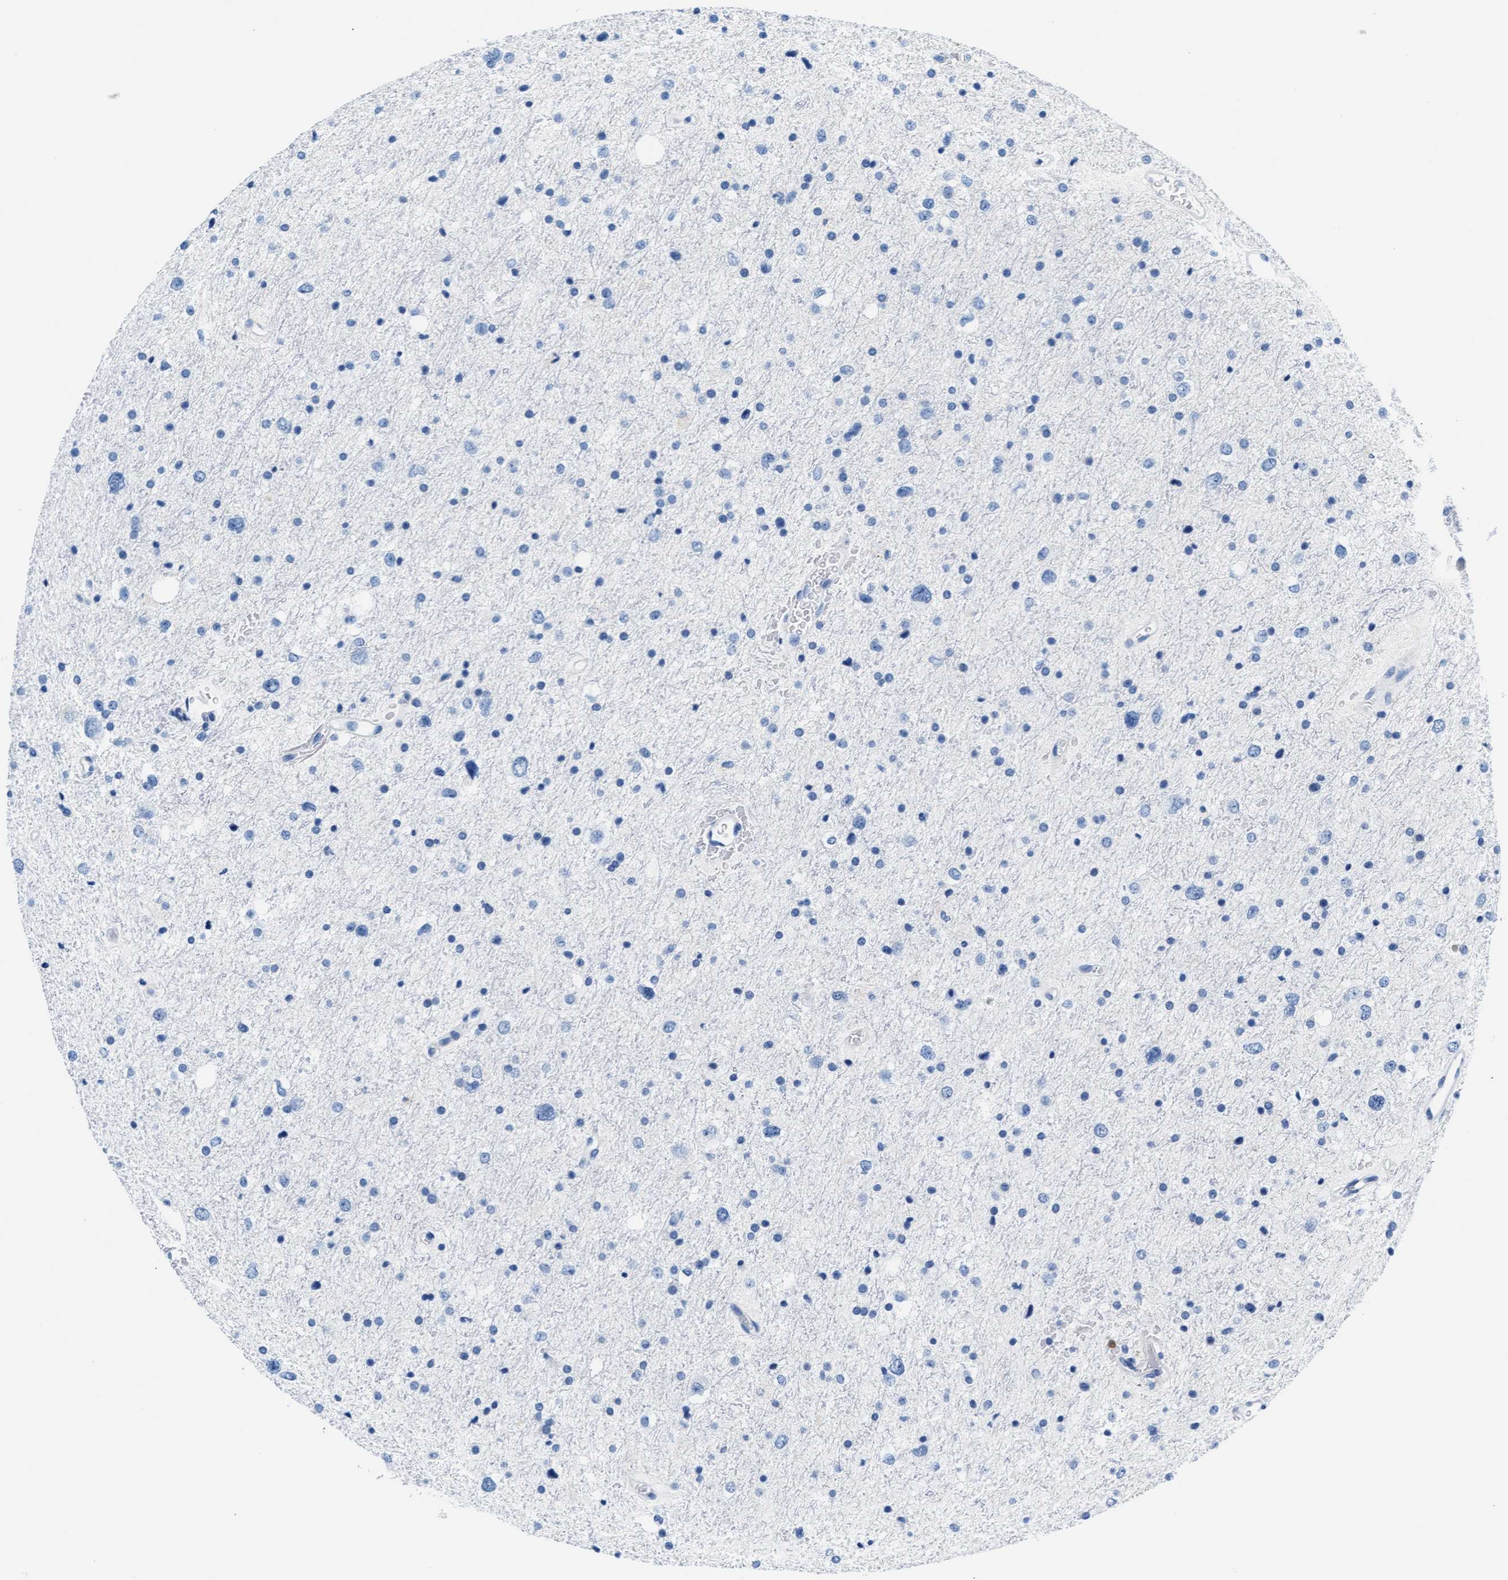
{"staining": {"intensity": "negative", "quantity": "none", "location": "none"}, "tissue": "glioma", "cell_type": "Tumor cells", "image_type": "cancer", "snomed": [{"axis": "morphology", "description": "Glioma, malignant, Low grade"}, {"axis": "topography", "description": "Brain"}], "caption": "There is no significant expression in tumor cells of malignant low-grade glioma.", "gene": "MMP8", "patient": {"sex": "female", "age": 37}}